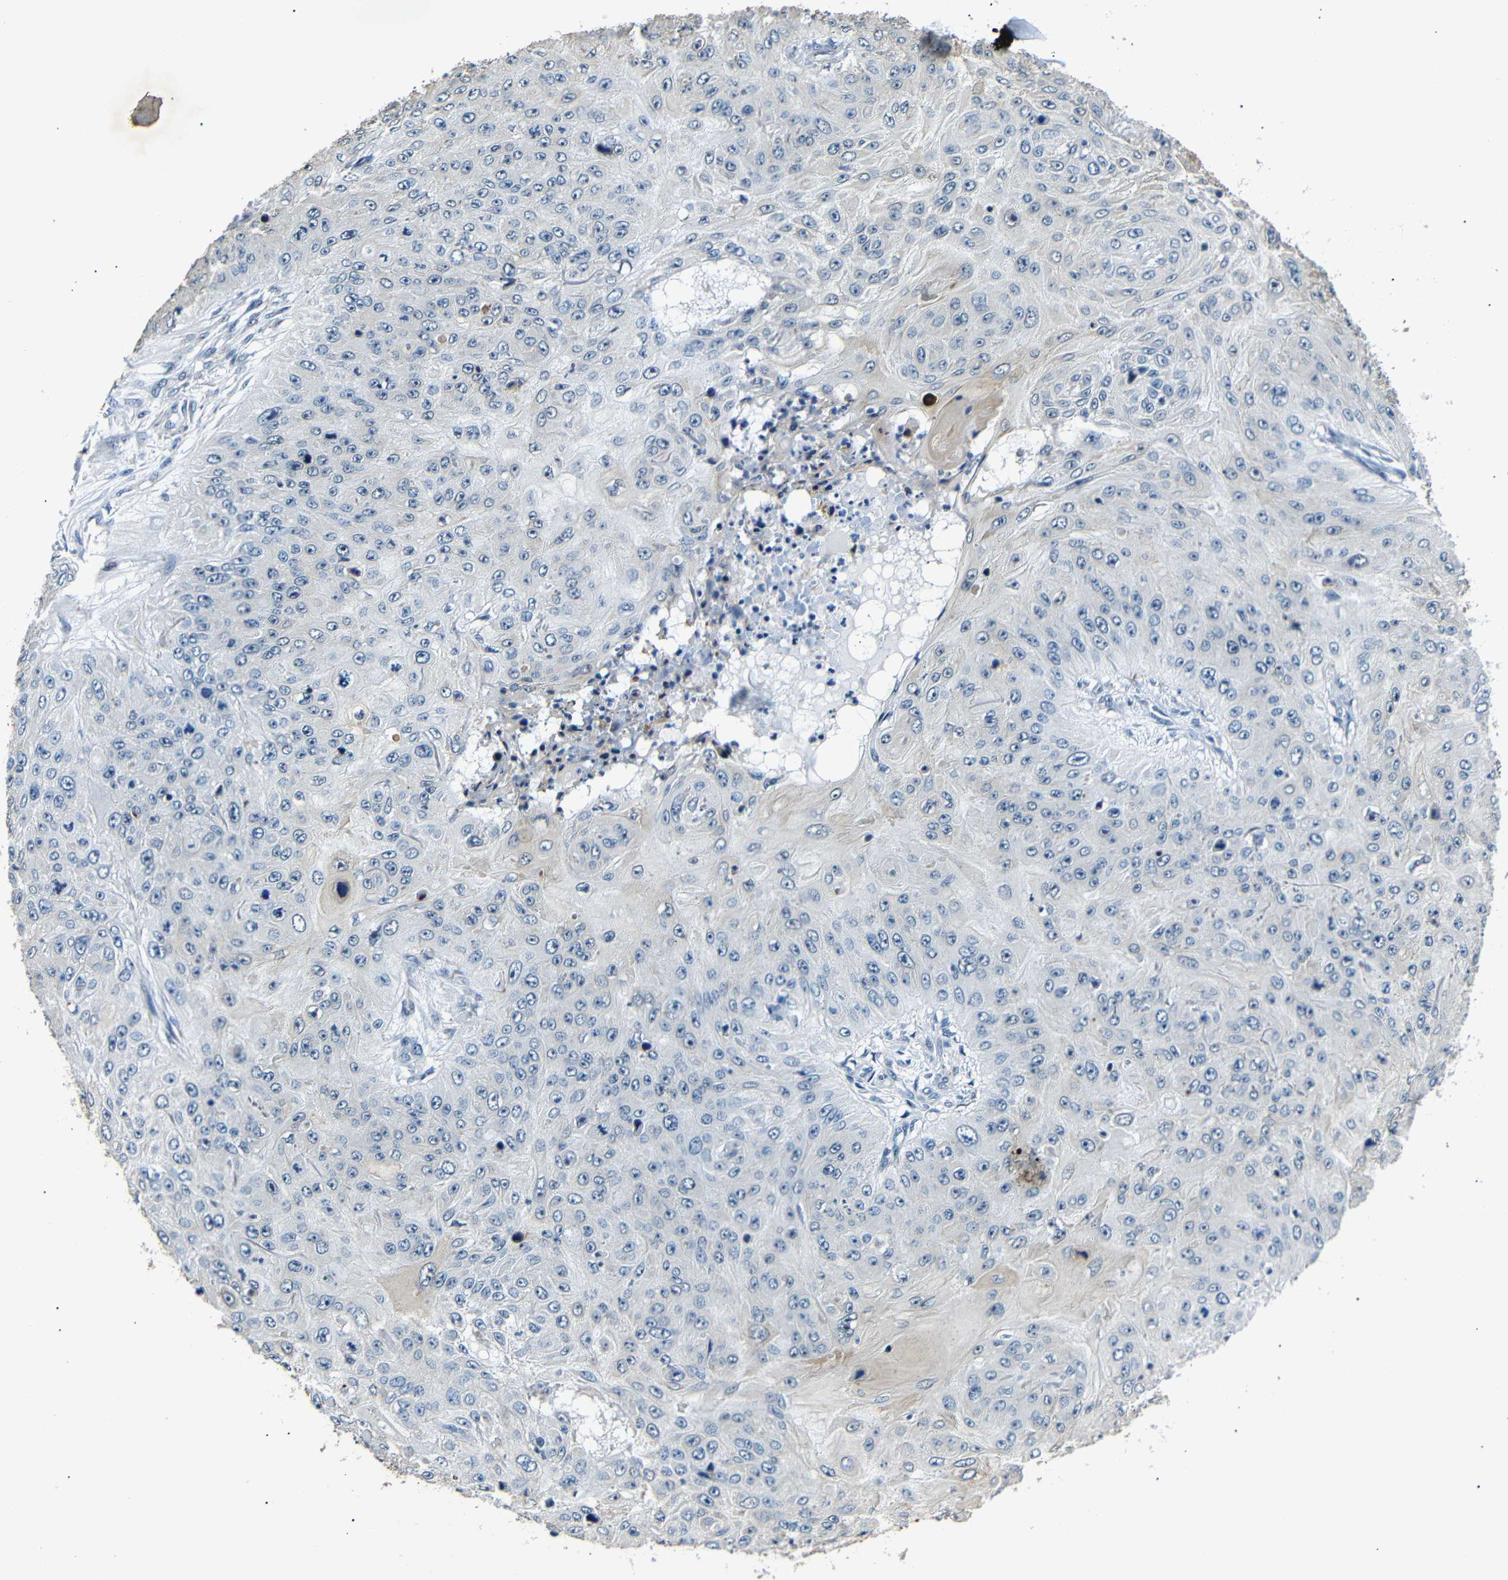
{"staining": {"intensity": "negative", "quantity": "none", "location": "none"}, "tissue": "skin cancer", "cell_type": "Tumor cells", "image_type": "cancer", "snomed": [{"axis": "morphology", "description": "Squamous cell carcinoma, NOS"}, {"axis": "topography", "description": "Skin"}], "caption": "The immunohistochemistry (IHC) image has no significant staining in tumor cells of skin cancer (squamous cell carcinoma) tissue.", "gene": "TAFA1", "patient": {"sex": "female", "age": 80}}